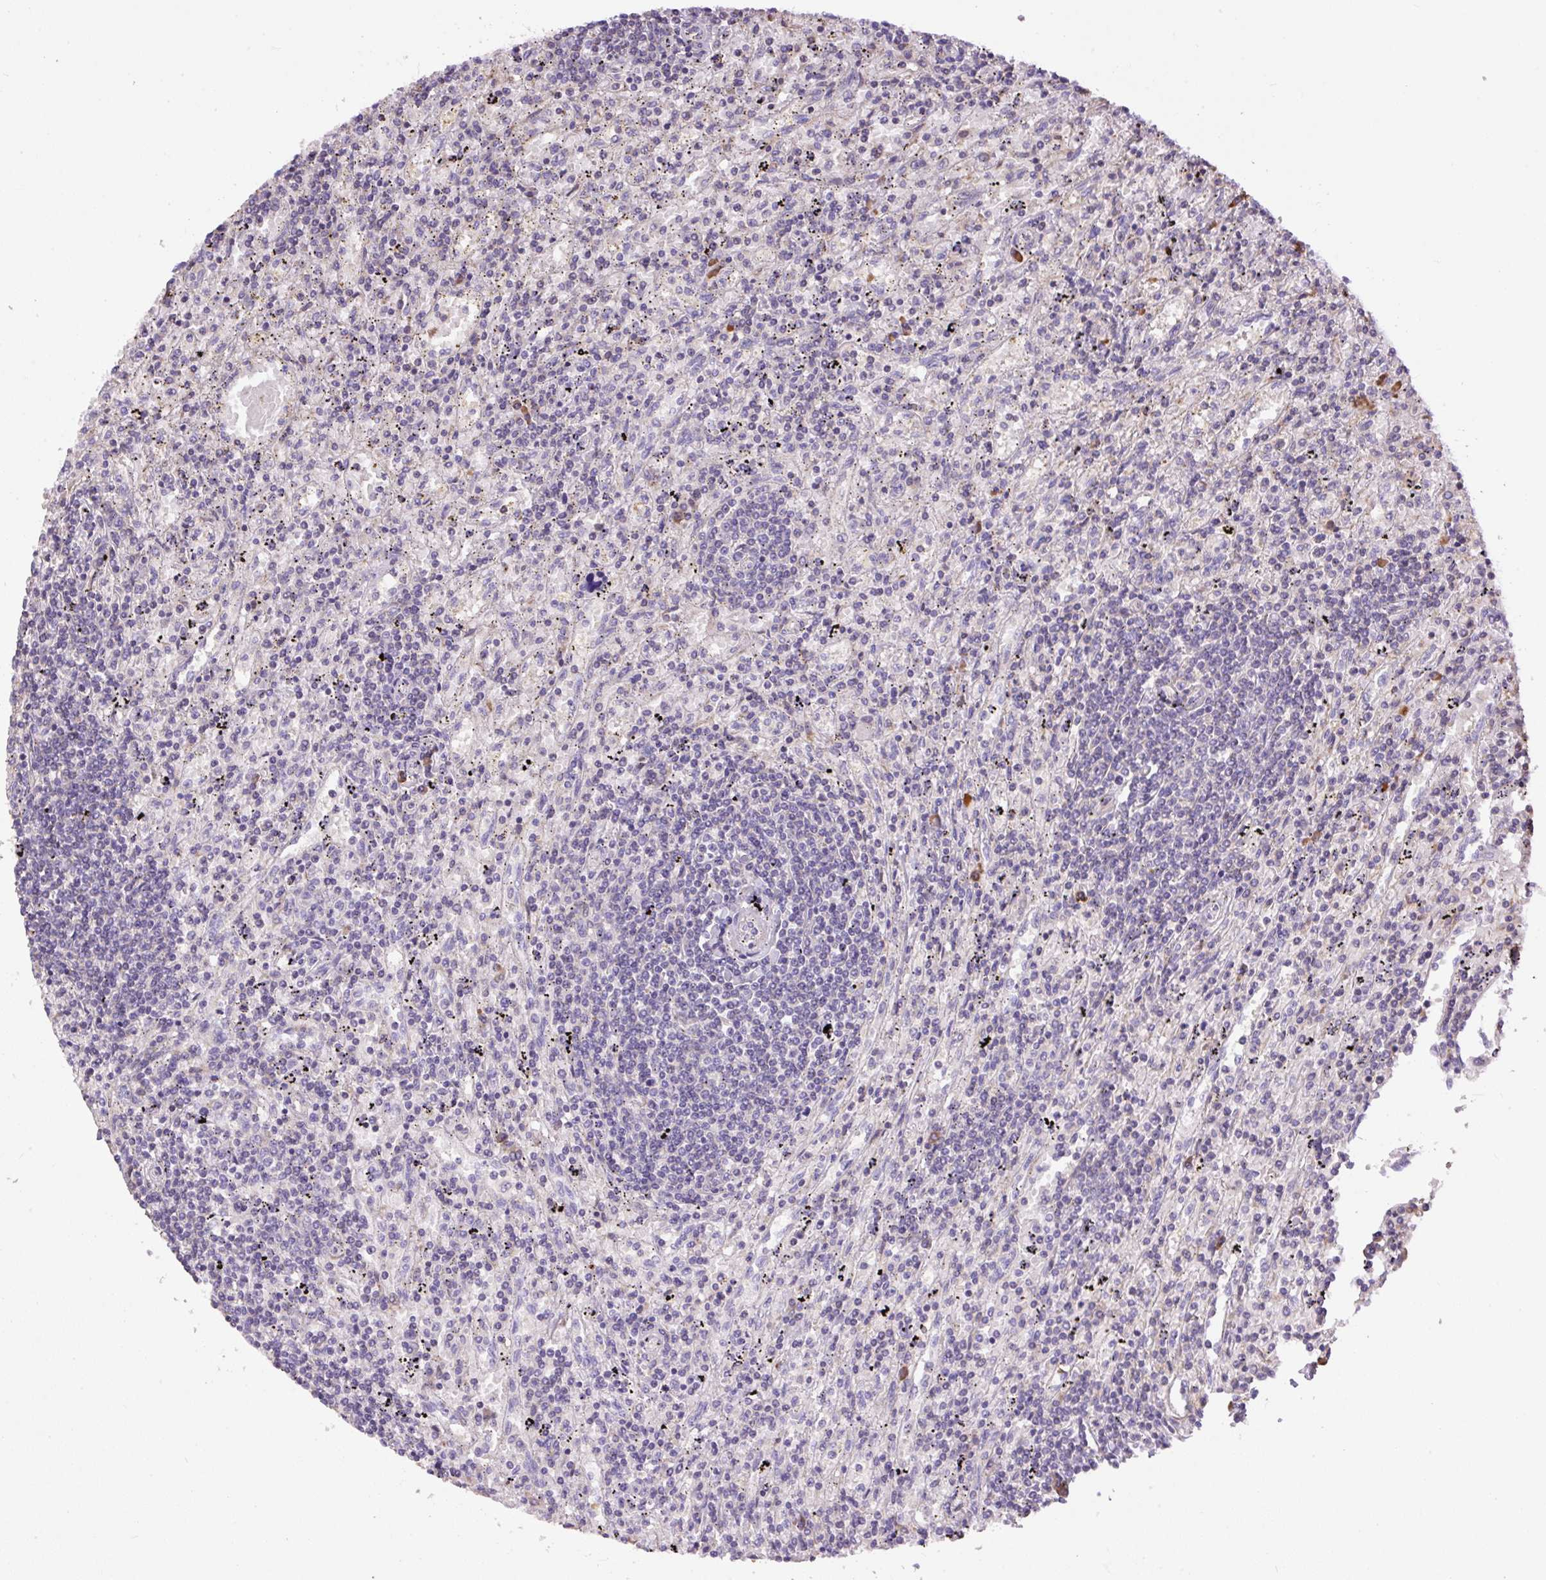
{"staining": {"intensity": "negative", "quantity": "none", "location": "none"}, "tissue": "lymphoma", "cell_type": "Tumor cells", "image_type": "cancer", "snomed": [{"axis": "morphology", "description": "Malignant lymphoma, non-Hodgkin's type, Low grade"}, {"axis": "topography", "description": "Spleen"}], "caption": "An immunohistochemistry (IHC) photomicrograph of malignant lymphoma, non-Hodgkin's type (low-grade) is shown. There is no staining in tumor cells of malignant lymphoma, non-Hodgkin's type (low-grade).", "gene": "PPME1", "patient": {"sex": "male", "age": 76}}